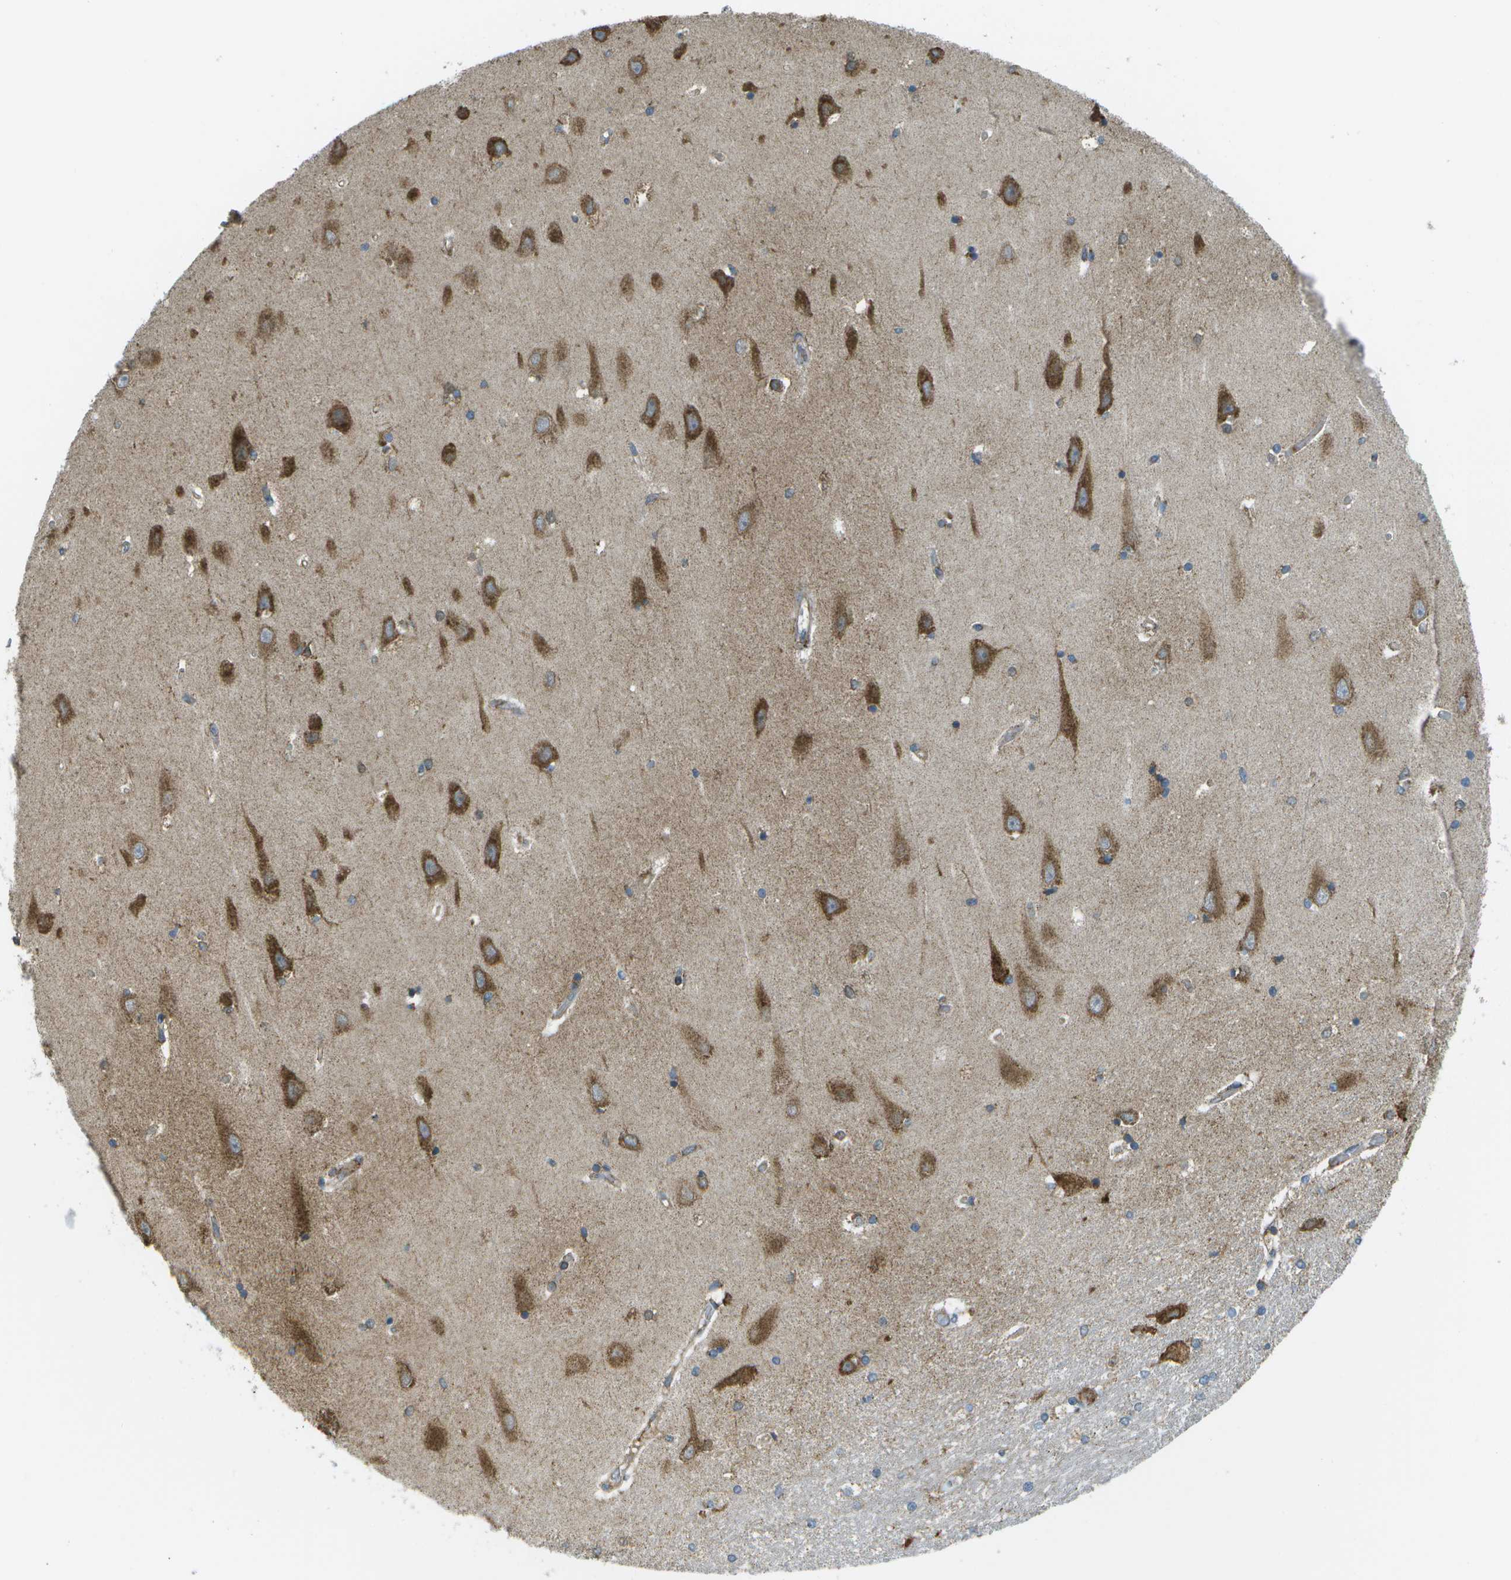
{"staining": {"intensity": "moderate", "quantity": "25%-75%", "location": "cytoplasmic/membranous"}, "tissue": "hippocampus", "cell_type": "Glial cells", "image_type": "normal", "snomed": [{"axis": "morphology", "description": "Normal tissue, NOS"}, {"axis": "topography", "description": "Hippocampus"}], "caption": "High-magnification brightfield microscopy of normal hippocampus stained with DAB (3,3'-diaminobenzidine) (brown) and counterstained with hematoxylin (blue). glial cells exhibit moderate cytoplasmic/membranous staining is identified in approximately25%-75% of cells. (brown staining indicates protein expression, while blue staining denotes nuclei).", "gene": "USP30", "patient": {"sex": "male", "age": 45}}